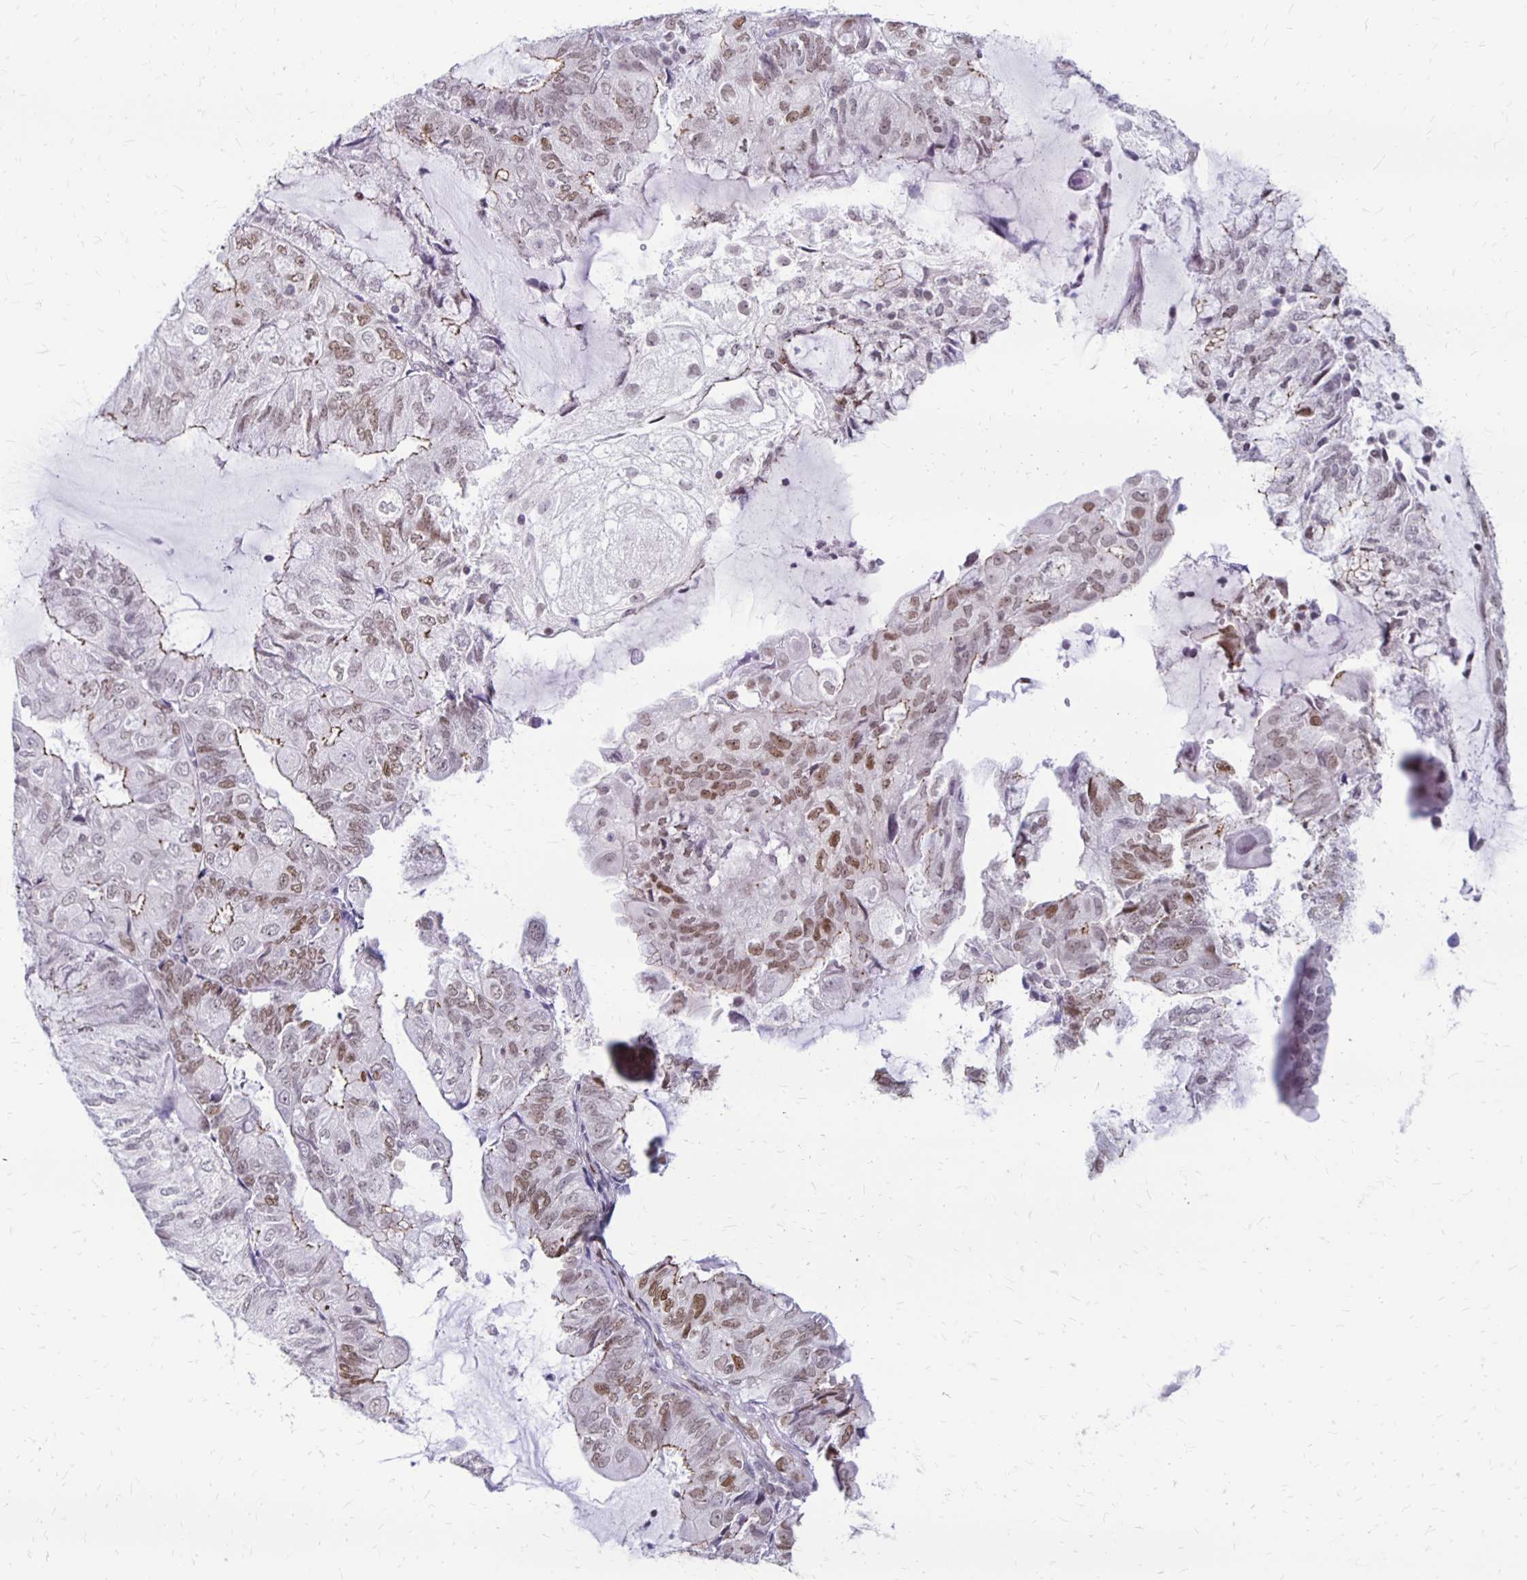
{"staining": {"intensity": "weak", "quantity": "25%-75%", "location": "cytoplasmic/membranous,nuclear"}, "tissue": "endometrial cancer", "cell_type": "Tumor cells", "image_type": "cancer", "snomed": [{"axis": "morphology", "description": "Adenocarcinoma, NOS"}, {"axis": "topography", "description": "Endometrium"}], "caption": "Immunohistochemical staining of adenocarcinoma (endometrial) demonstrates low levels of weak cytoplasmic/membranous and nuclear protein expression in about 25%-75% of tumor cells. The protein of interest is stained brown, and the nuclei are stained in blue (DAB IHC with brightfield microscopy, high magnification).", "gene": "DDB2", "patient": {"sex": "female", "age": 81}}